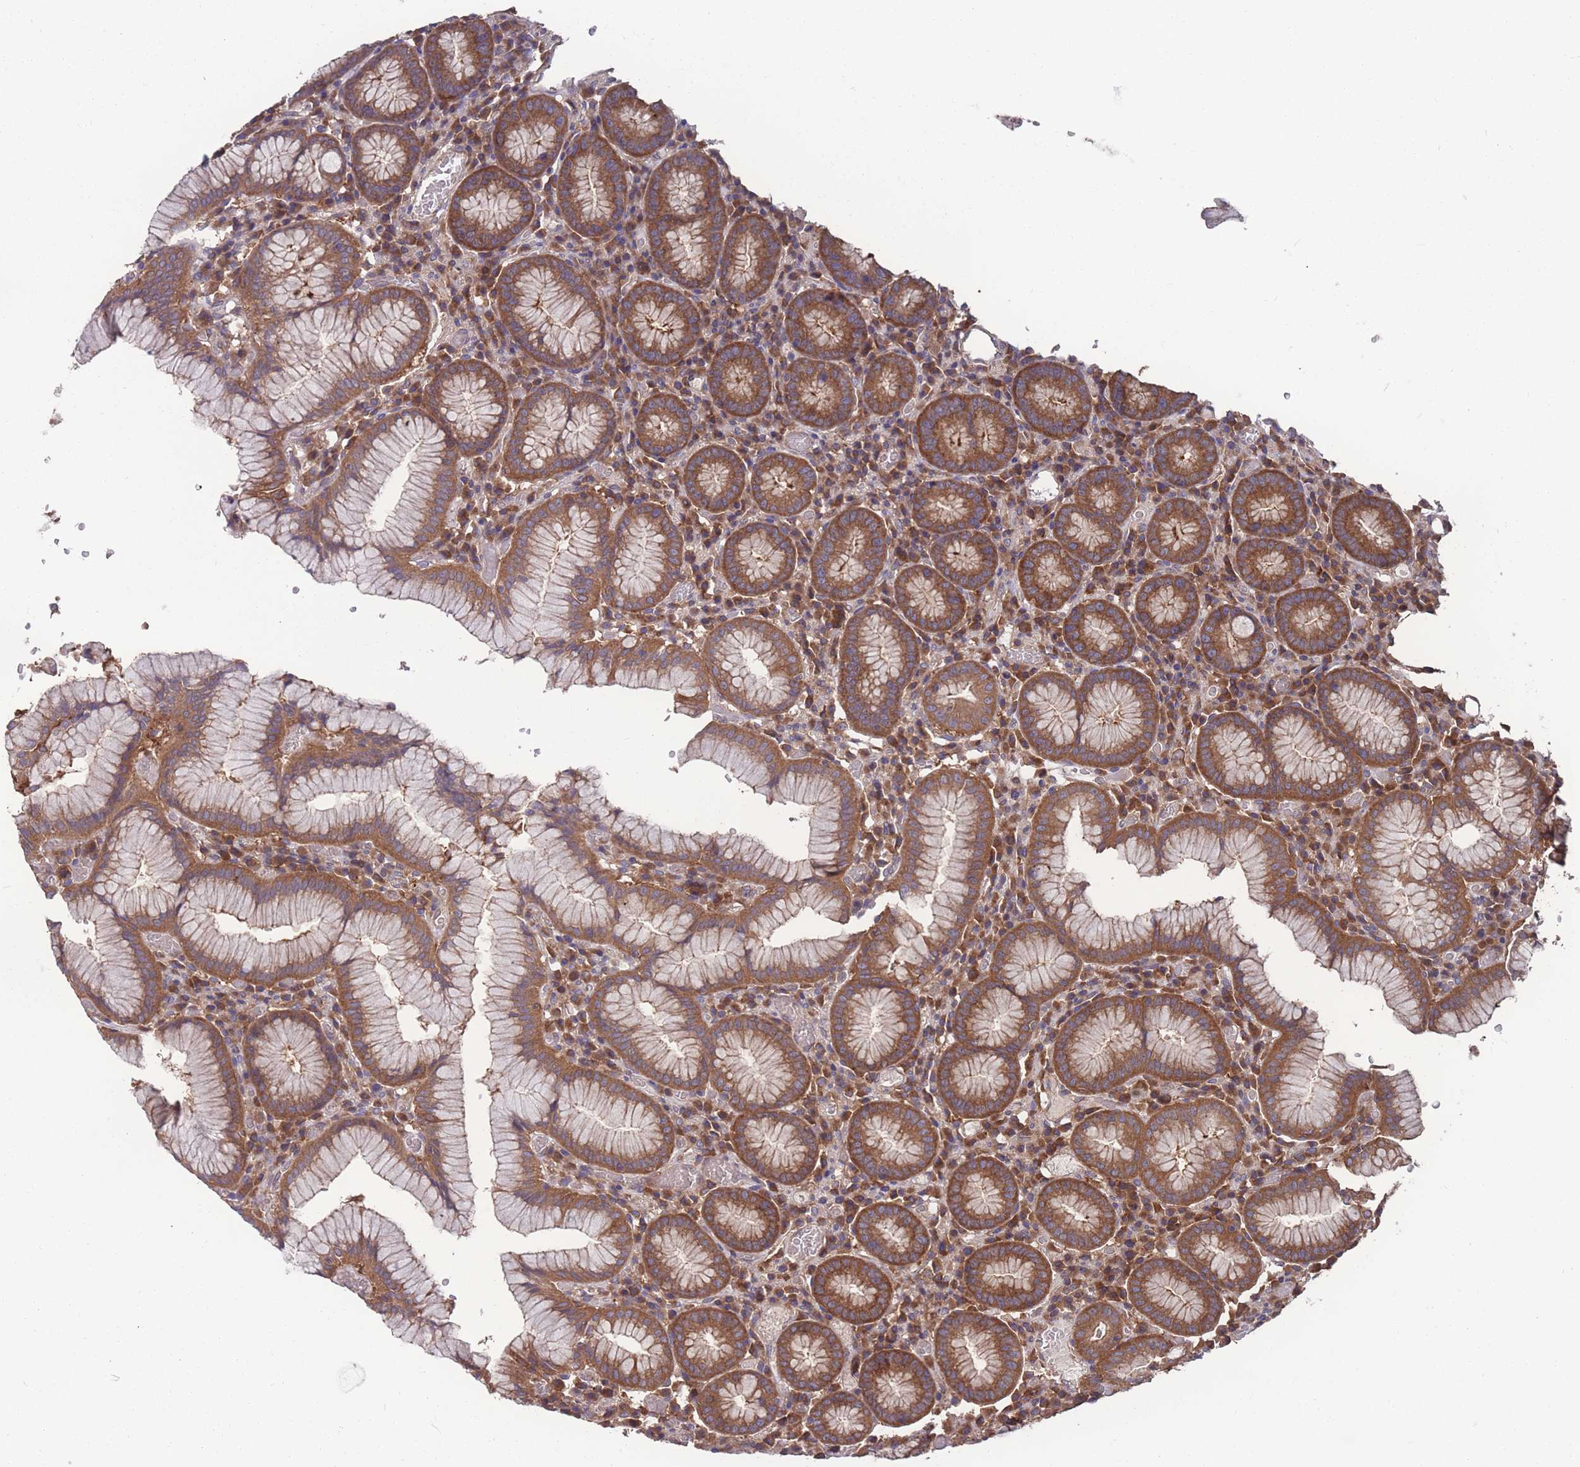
{"staining": {"intensity": "strong", "quantity": "25%-75%", "location": "cytoplasmic/membranous"}, "tissue": "stomach", "cell_type": "Glandular cells", "image_type": "normal", "snomed": [{"axis": "morphology", "description": "Normal tissue, NOS"}, {"axis": "topography", "description": "Stomach"}], "caption": "A high-resolution image shows IHC staining of benign stomach, which demonstrates strong cytoplasmic/membranous staining in approximately 25%-75% of glandular cells. Immunohistochemistry (ihc) stains the protein in brown and the nuclei are stained blue.", "gene": "ZPR1", "patient": {"sex": "male", "age": 55}}